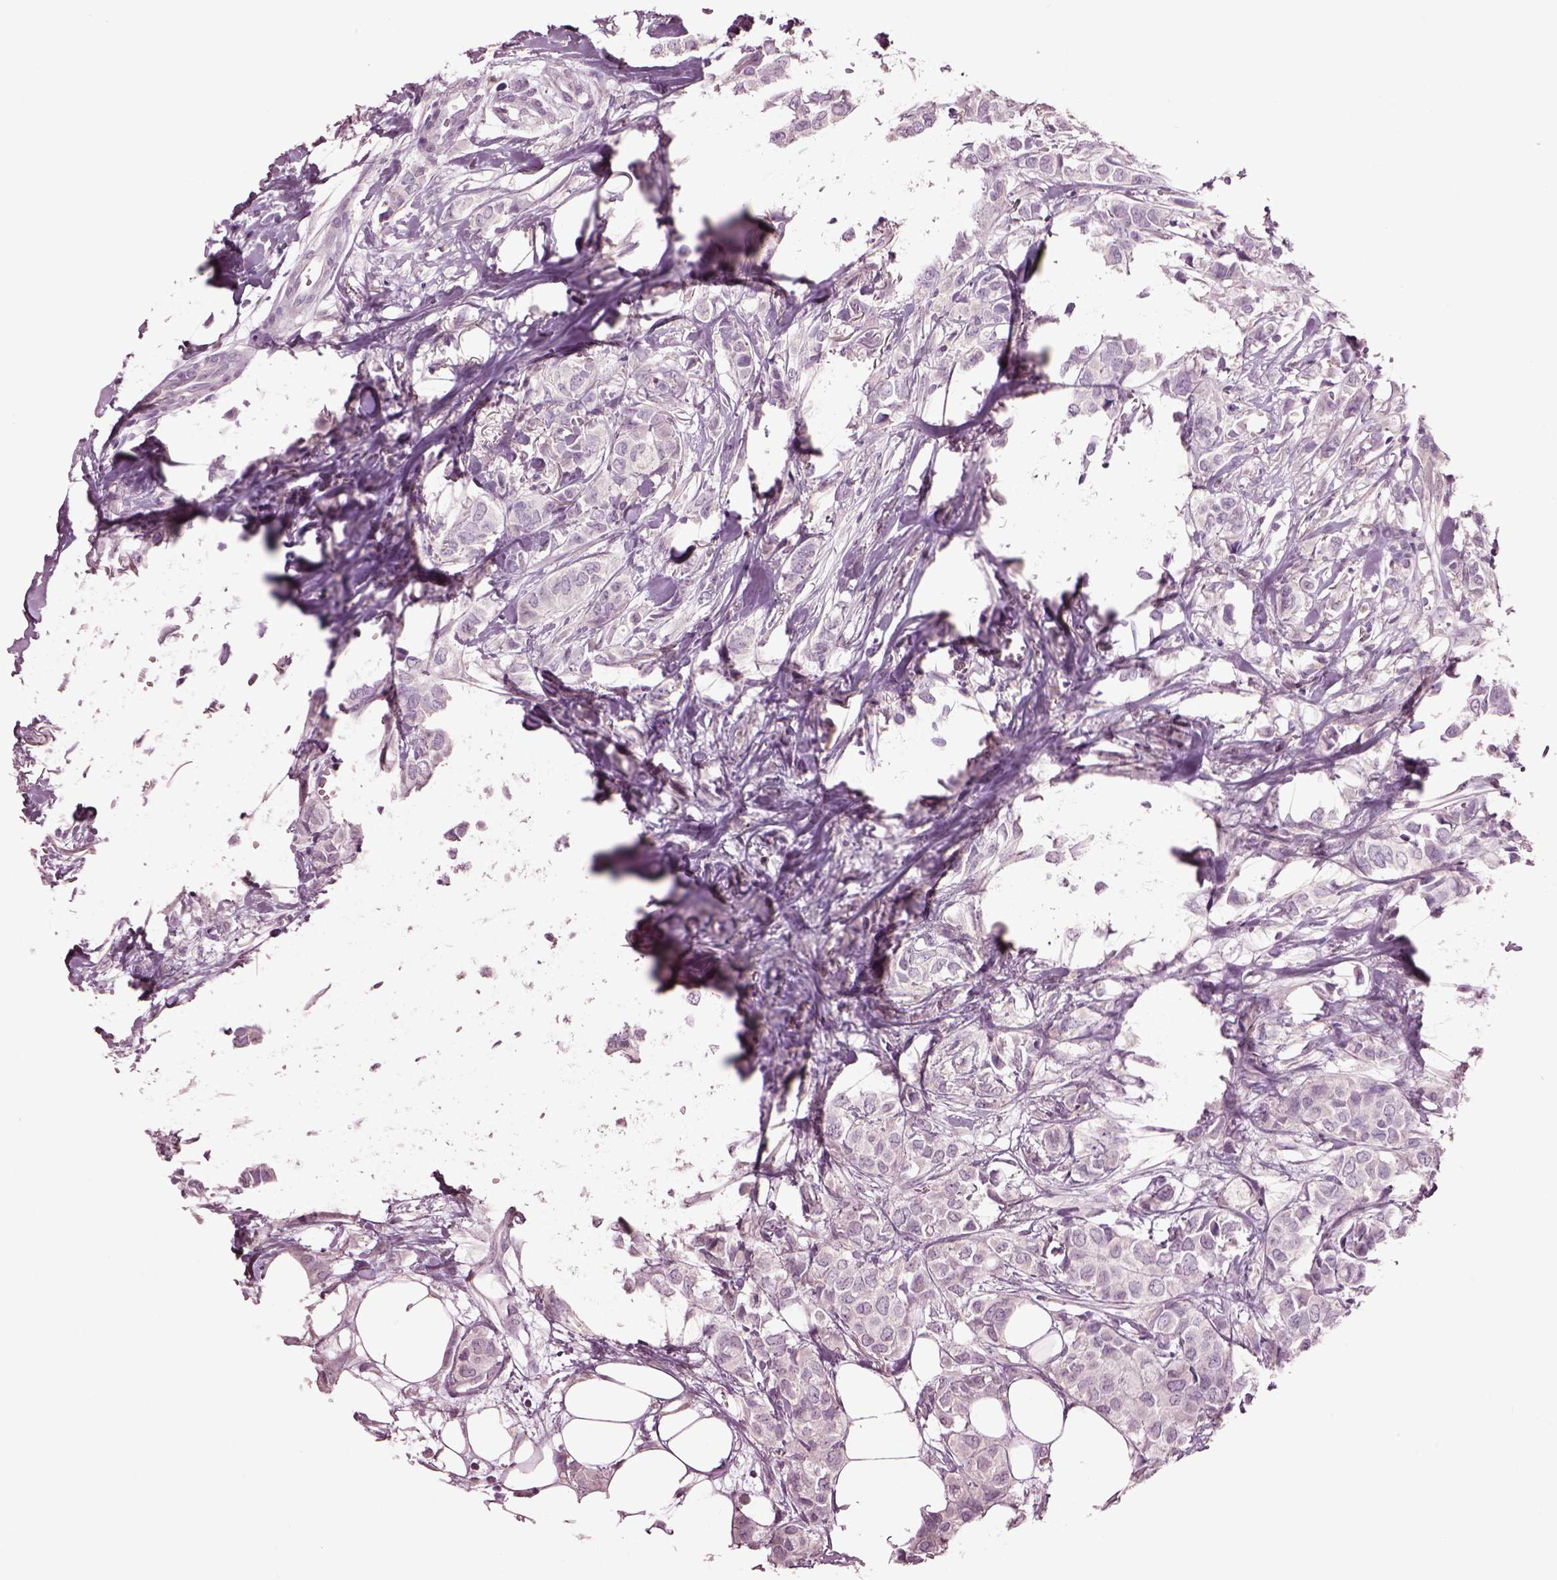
{"staining": {"intensity": "negative", "quantity": "none", "location": "none"}, "tissue": "breast cancer", "cell_type": "Tumor cells", "image_type": "cancer", "snomed": [{"axis": "morphology", "description": "Duct carcinoma"}, {"axis": "topography", "description": "Breast"}], "caption": "Invasive ductal carcinoma (breast) was stained to show a protein in brown. There is no significant staining in tumor cells. (Immunohistochemistry (ihc), brightfield microscopy, high magnification).", "gene": "CLPSL1", "patient": {"sex": "female", "age": 85}}